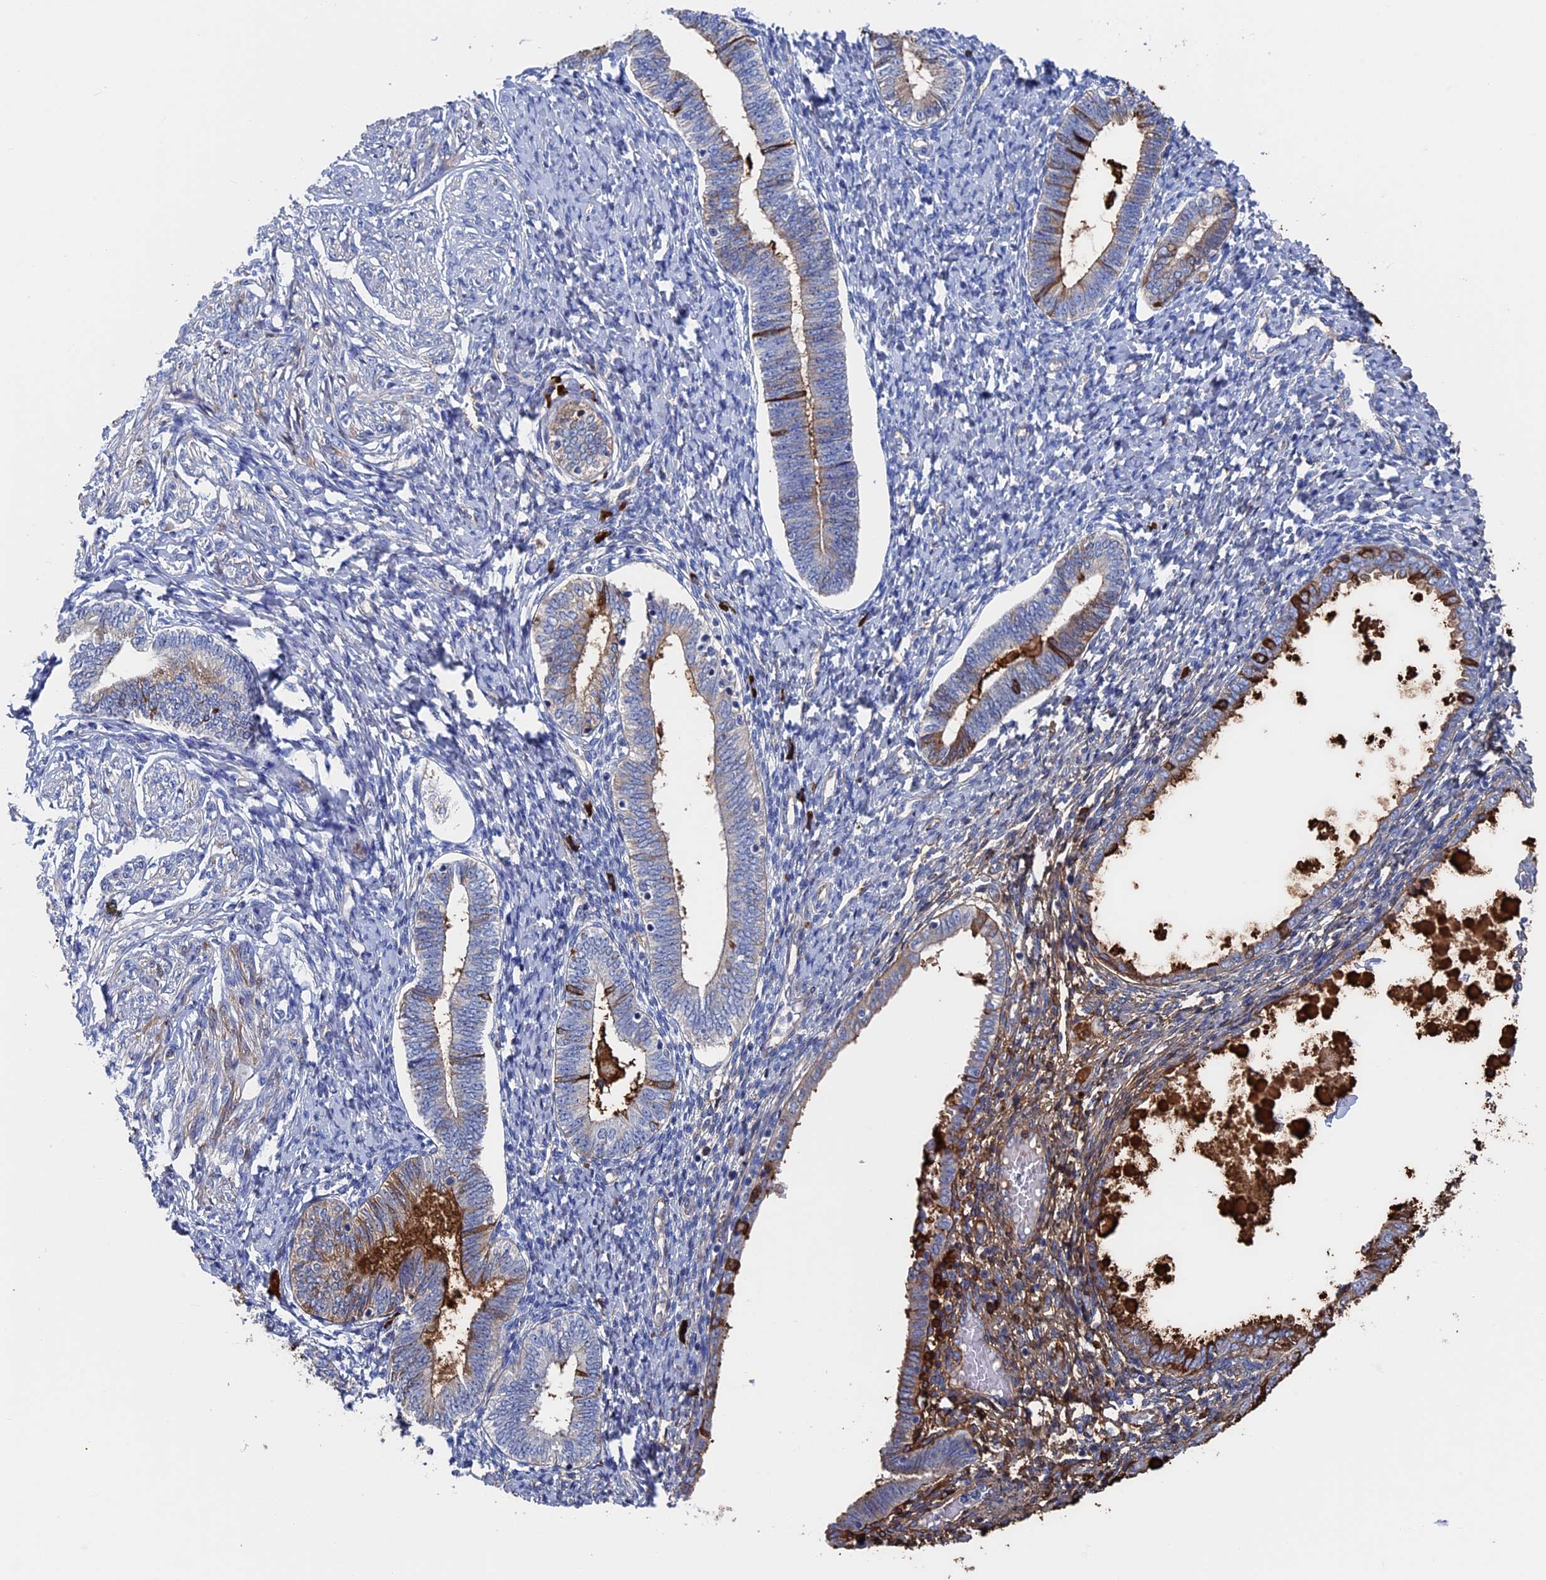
{"staining": {"intensity": "negative", "quantity": "none", "location": "none"}, "tissue": "endometrium", "cell_type": "Cells in endometrial stroma", "image_type": "normal", "snomed": [{"axis": "morphology", "description": "Normal tissue, NOS"}, {"axis": "topography", "description": "Endometrium"}], "caption": "This is a photomicrograph of immunohistochemistry (IHC) staining of unremarkable endometrium, which shows no staining in cells in endometrial stroma.", "gene": "RPUSD1", "patient": {"sex": "female", "age": 72}}